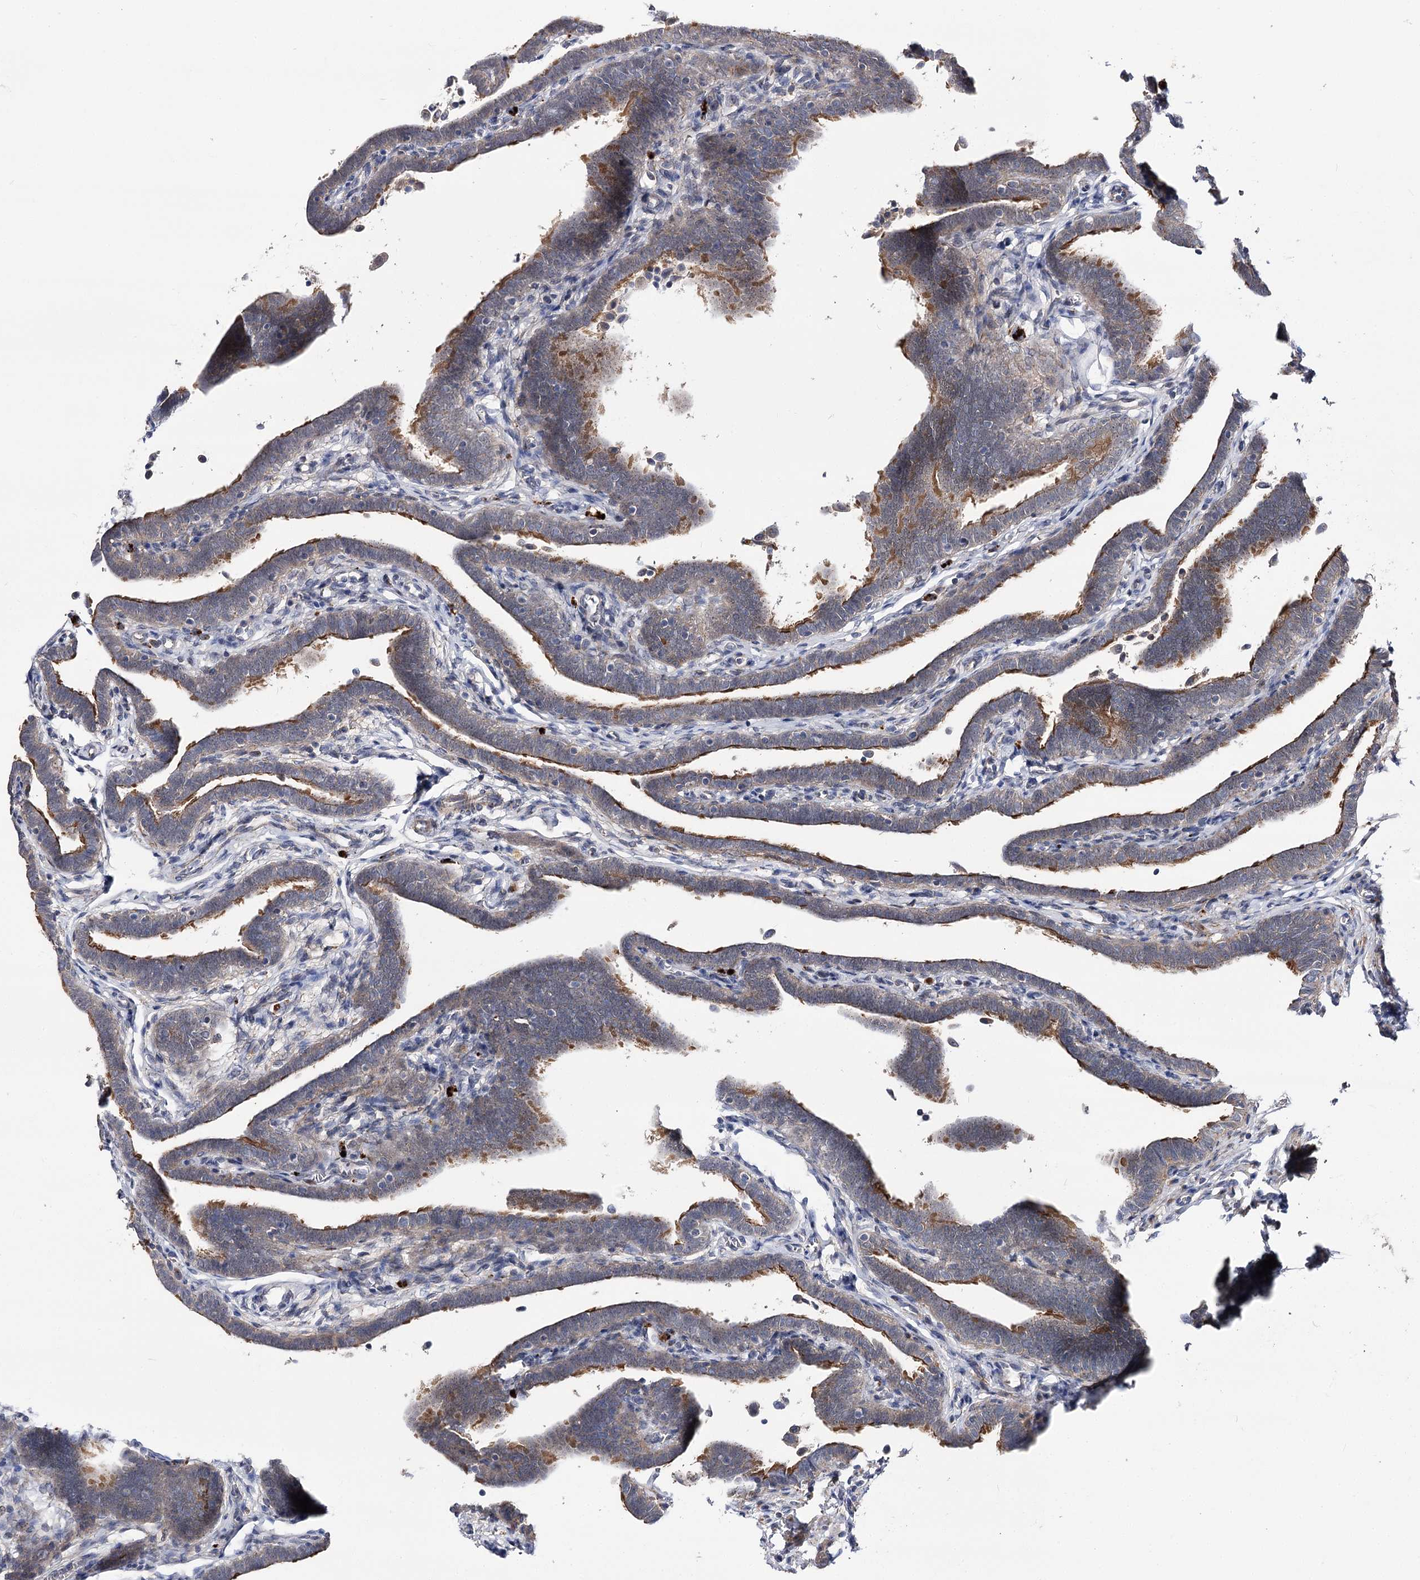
{"staining": {"intensity": "strong", "quantity": "25%-75%", "location": "cytoplasmic/membranous"}, "tissue": "fallopian tube", "cell_type": "Glandular cells", "image_type": "normal", "snomed": [{"axis": "morphology", "description": "Normal tissue, NOS"}, {"axis": "topography", "description": "Fallopian tube"}], "caption": "This is an image of immunohistochemistry staining of benign fallopian tube, which shows strong positivity in the cytoplasmic/membranous of glandular cells.", "gene": "MINDY3", "patient": {"sex": "female", "age": 36}}